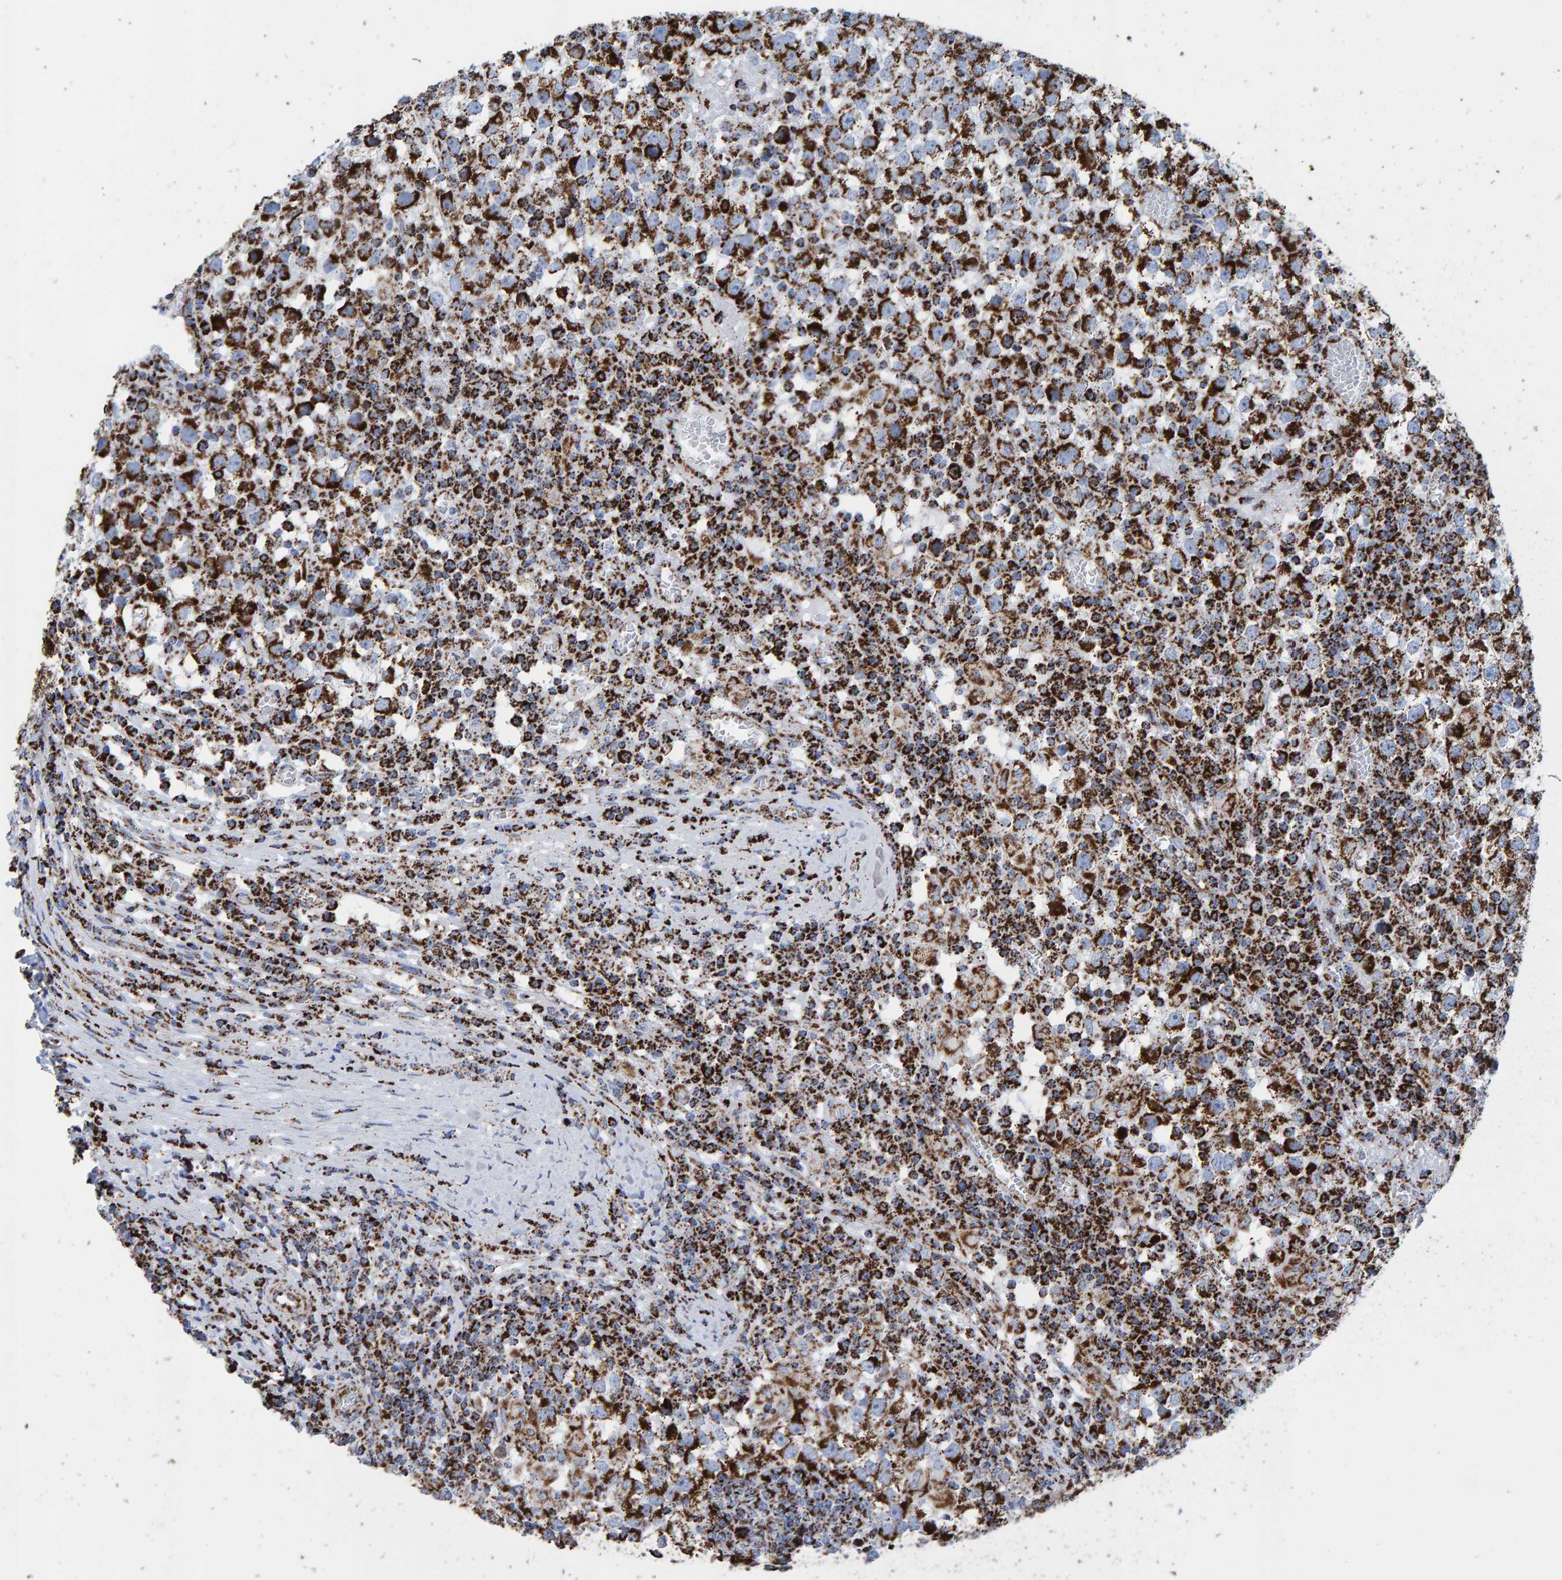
{"staining": {"intensity": "strong", "quantity": ">75%", "location": "cytoplasmic/membranous"}, "tissue": "testis cancer", "cell_type": "Tumor cells", "image_type": "cancer", "snomed": [{"axis": "morphology", "description": "Seminoma, NOS"}, {"axis": "topography", "description": "Testis"}], "caption": "A histopathology image showing strong cytoplasmic/membranous staining in about >75% of tumor cells in testis seminoma, as visualized by brown immunohistochemical staining.", "gene": "ENSG00000262660", "patient": {"sex": "male", "age": 65}}